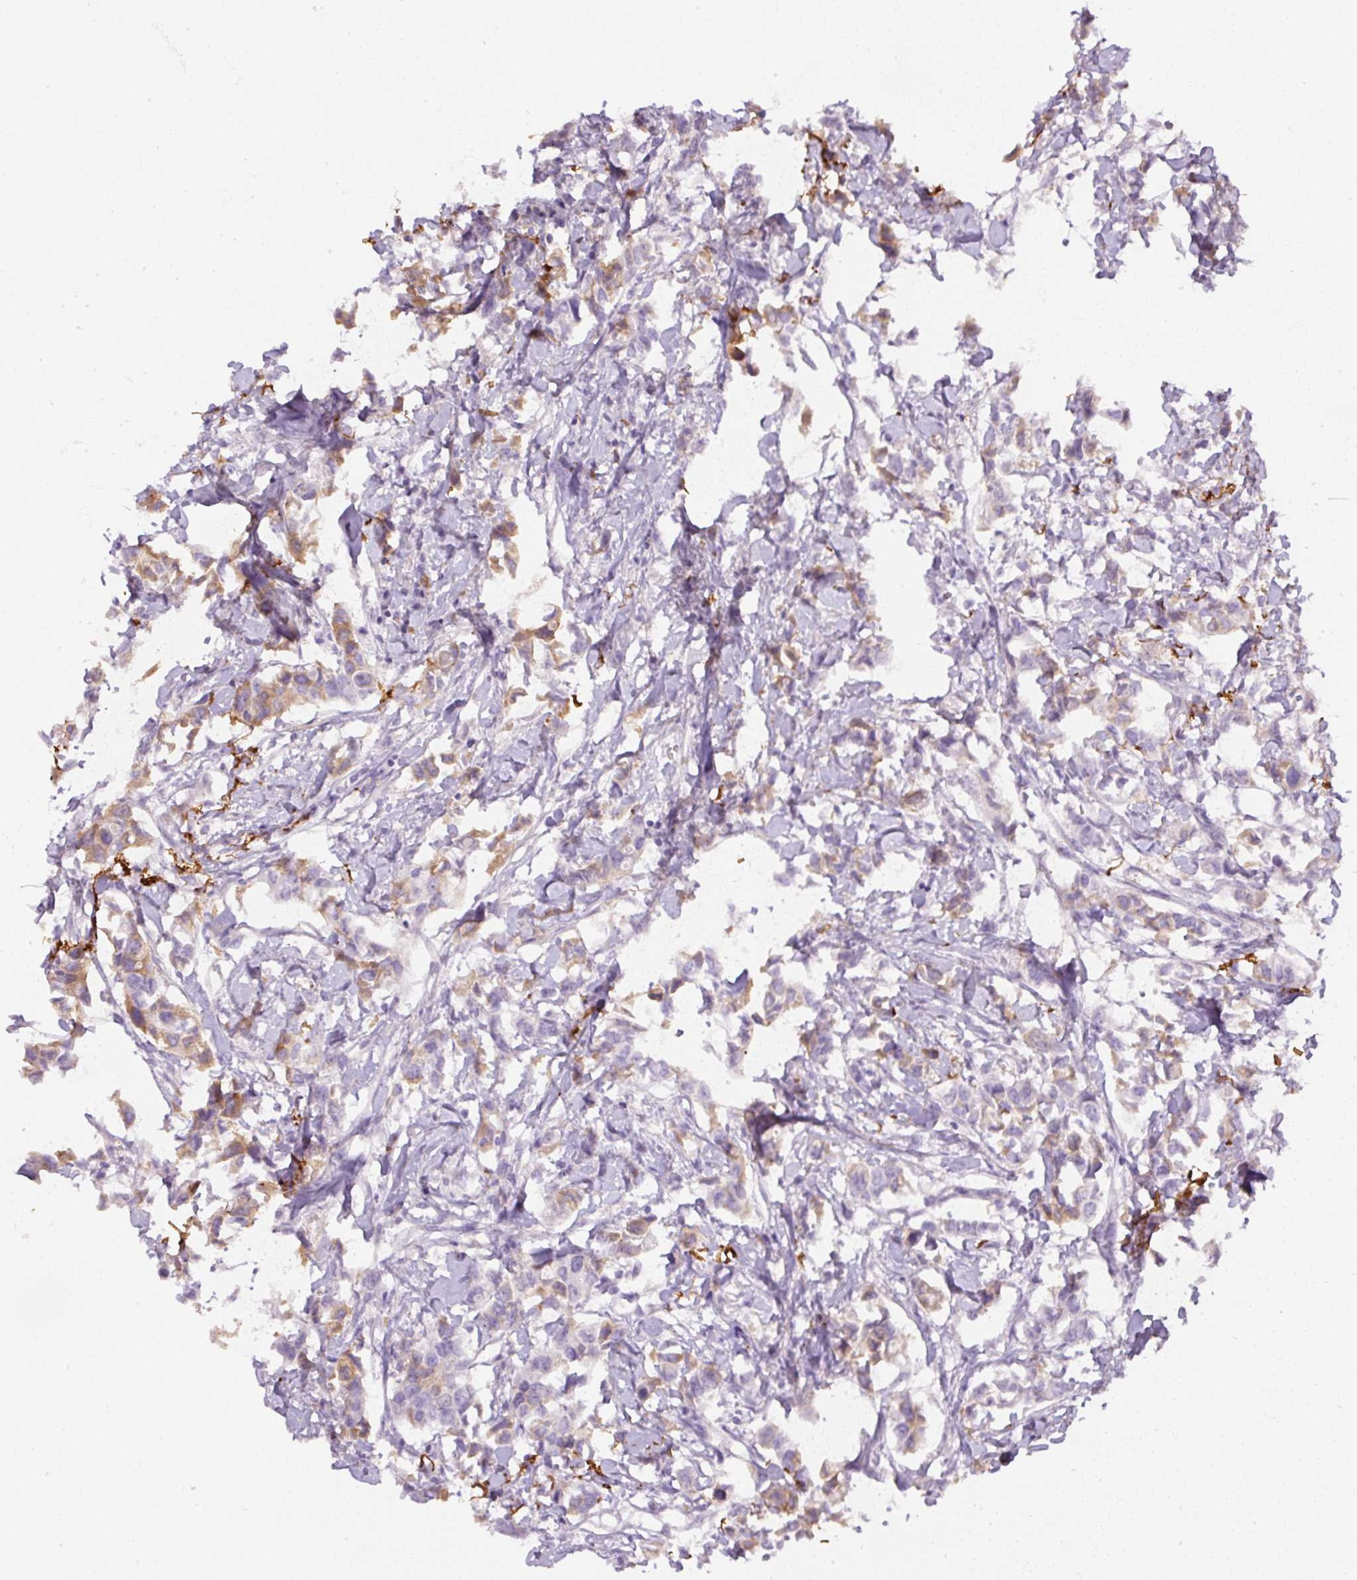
{"staining": {"intensity": "weak", "quantity": ">75%", "location": "cytoplasmic/membranous"}, "tissue": "breast cancer", "cell_type": "Tumor cells", "image_type": "cancer", "snomed": [{"axis": "morphology", "description": "Duct carcinoma"}, {"axis": "topography", "description": "Breast"}], "caption": "Immunohistochemistry (DAB) staining of breast intraductal carcinoma exhibits weak cytoplasmic/membranous protein positivity in approximately >75% of tumor cells.", "gene": "APCS", "patient": {"sex": "female", "age": 41}}